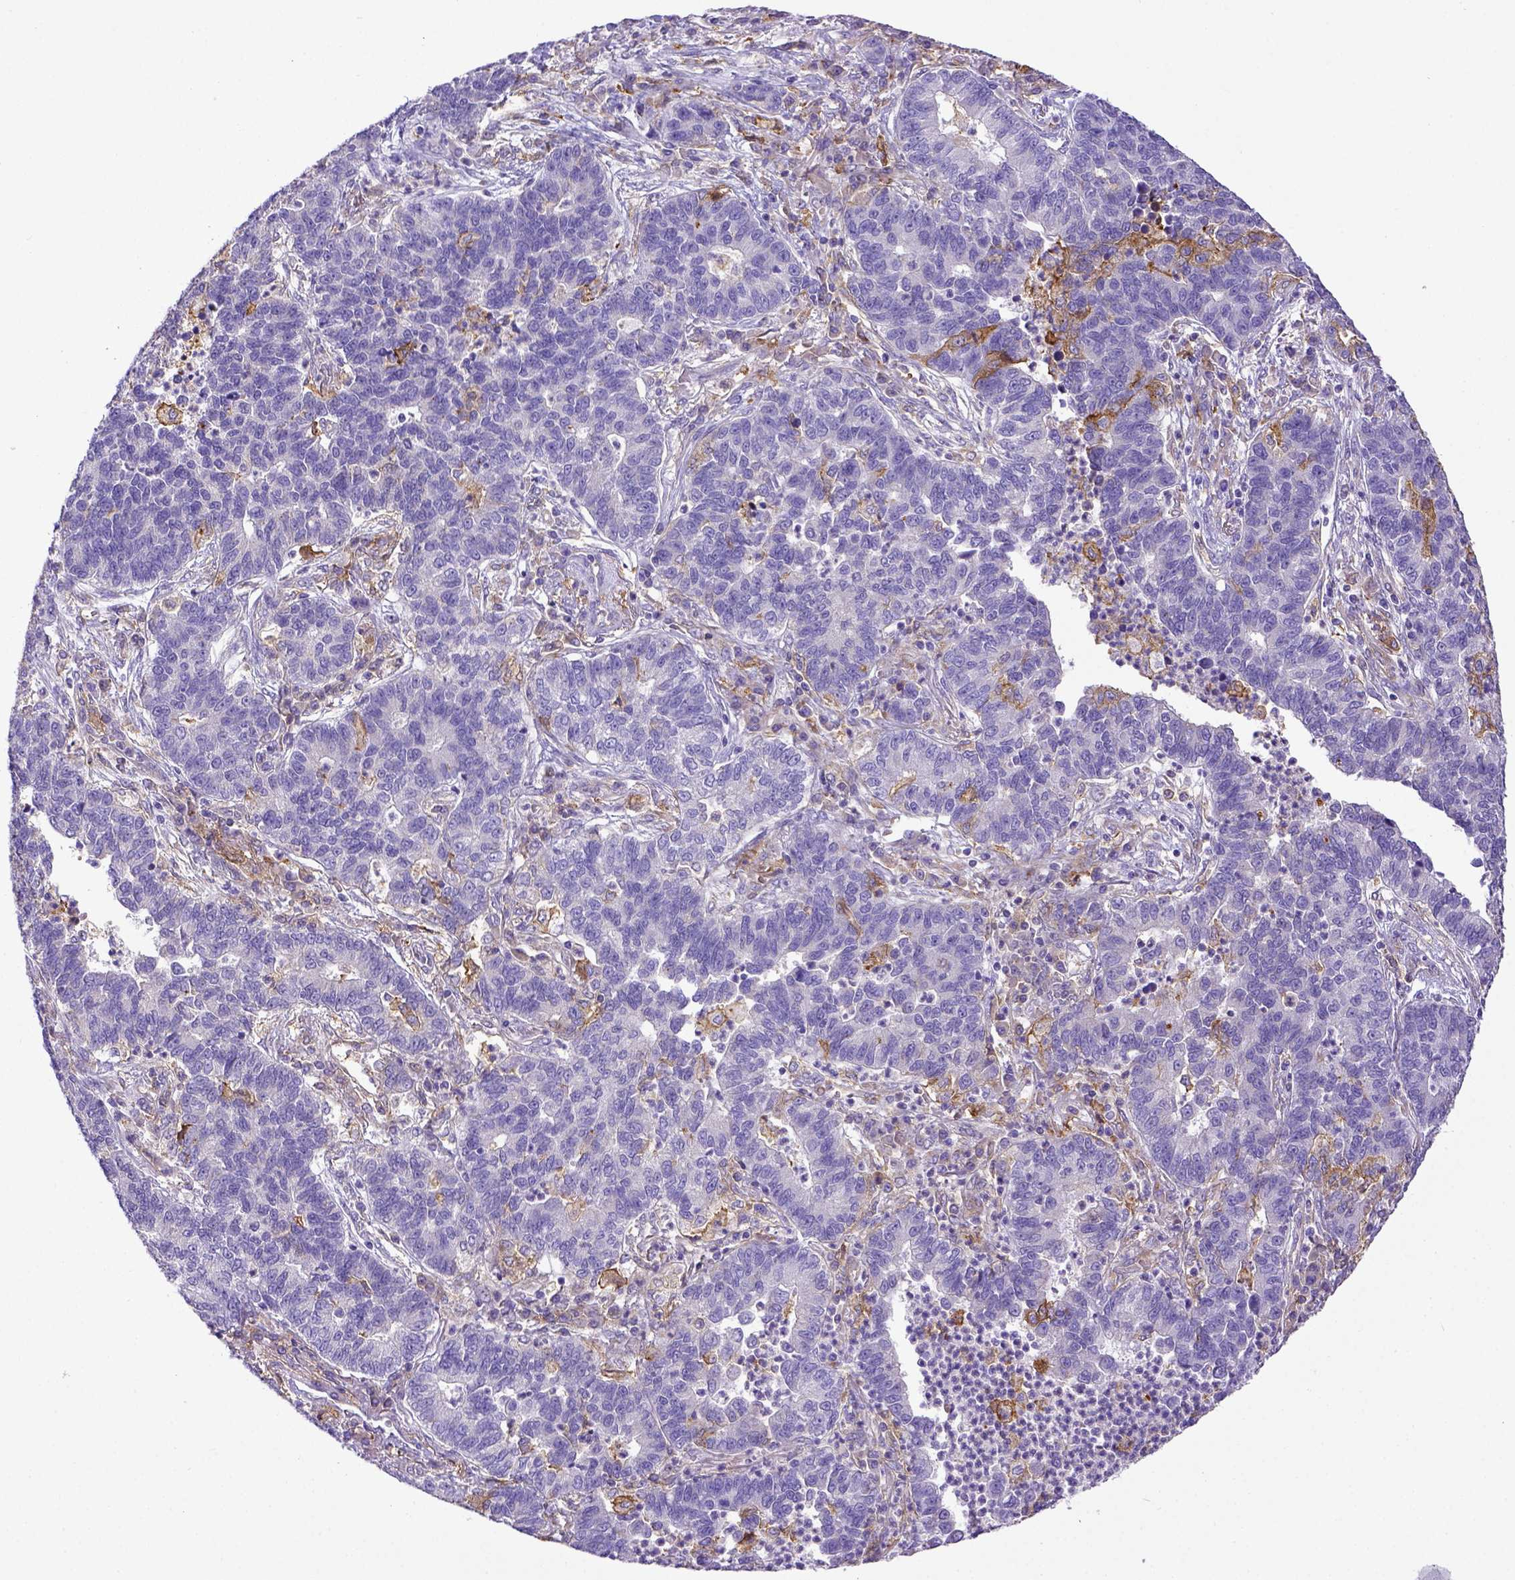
{"staining": {"intensity": "negative", "quantity": "none", "location": "none"}, "tissue": "lung cancer", "cell_type": "Tumor cells", "image_type": "cancer", "snomed": [{"axis": "morphology", "description": "Adenocarcinoma, NOS"}, {"axis": "topography", "description": "Lung"}], "caption": "DAB (3,3'-diaminobenzidine) immunohistochemical staining of human lung cancer (adenocarcinoma) reveals no significant expression in tumor cells.", "gene": "CD40", "patient": {"sex": "female", "age": 57}}